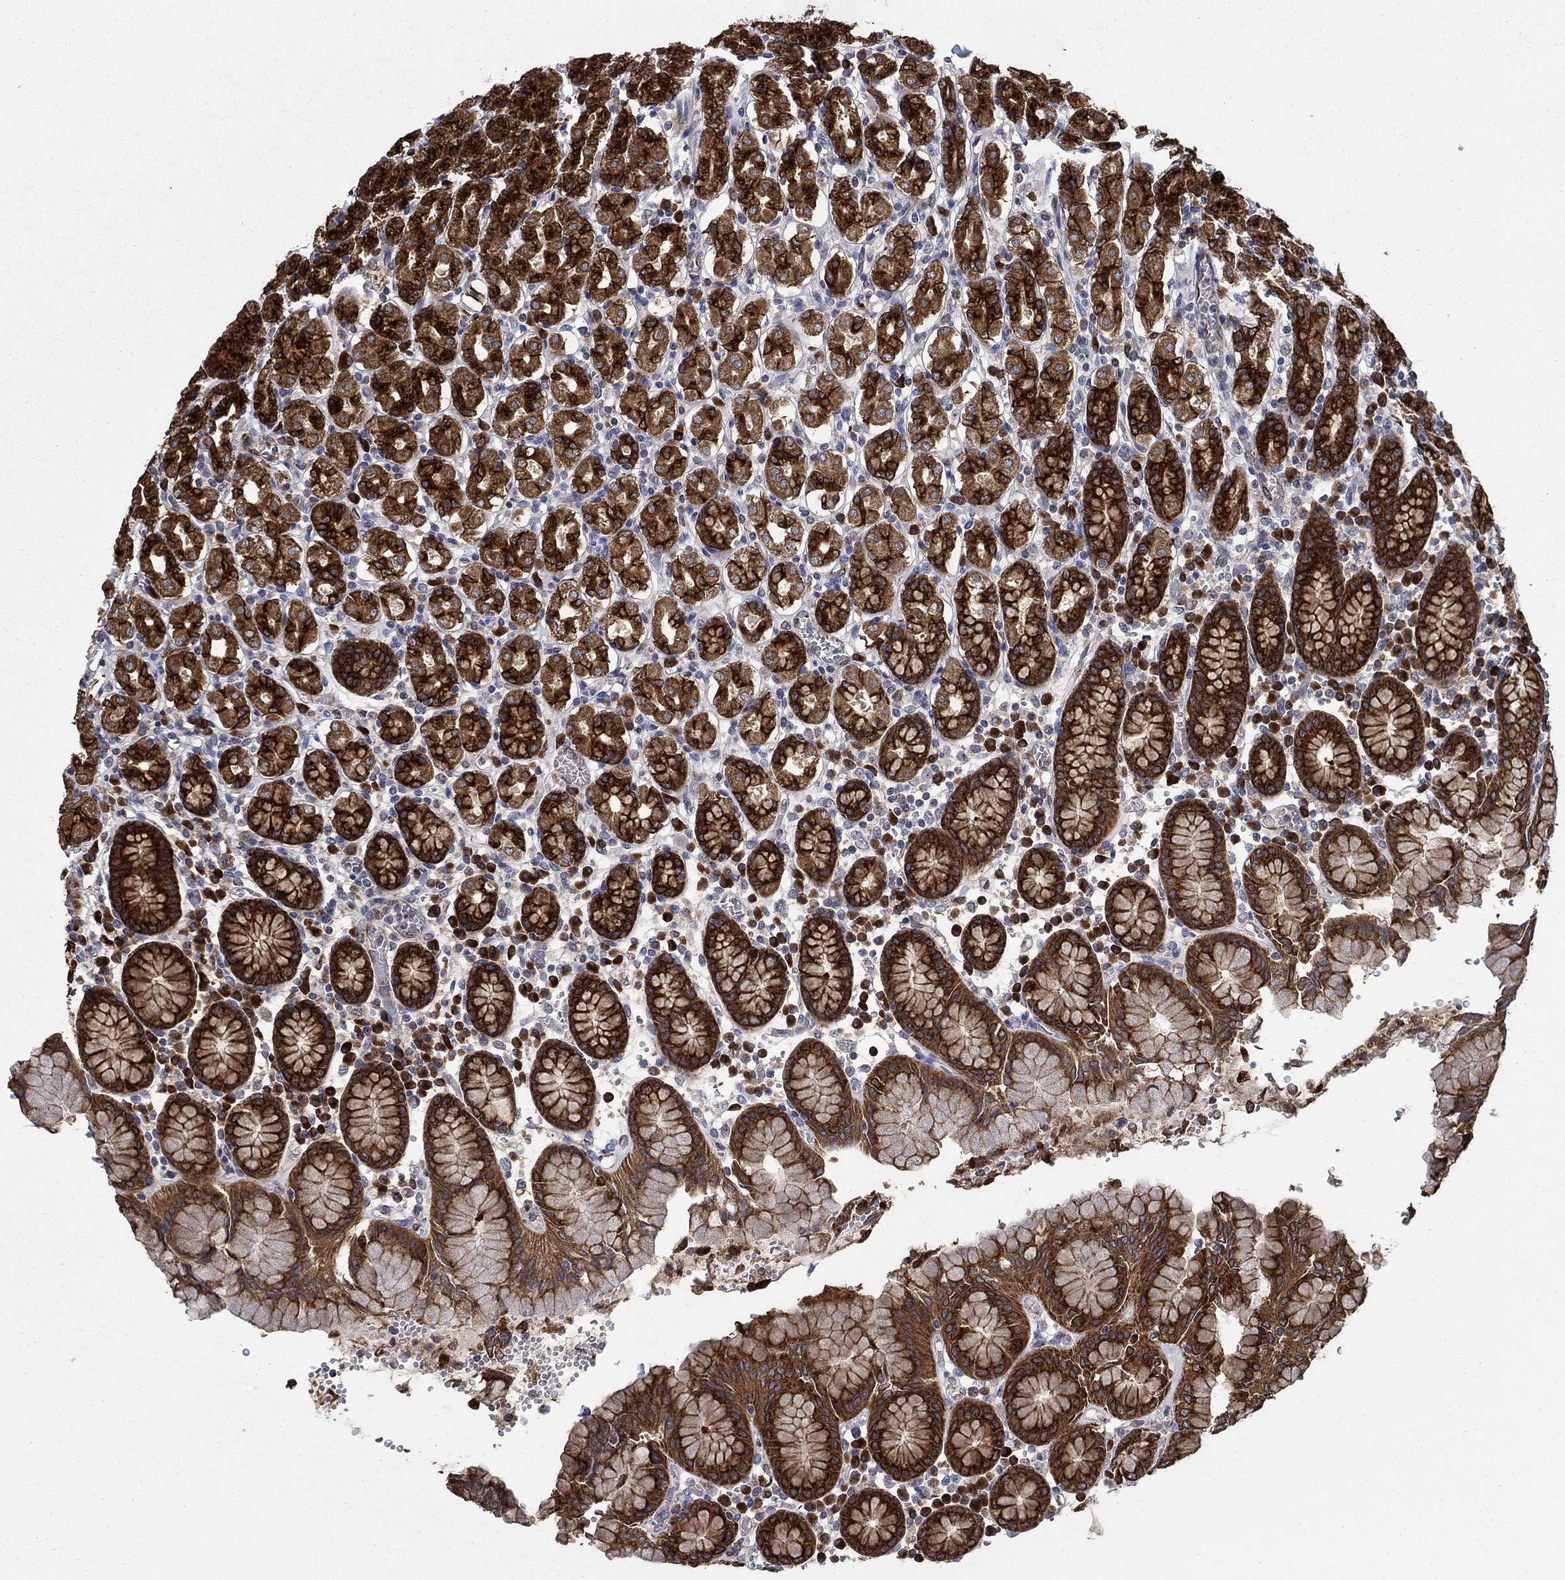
{"staining": {"intensity": "strong", "quantity": ">75%", "location": "cytoplasmic/membranous"}, "tissue": "stomach", "cell_type": "Glandular cells", "image_type": "normal", "snomed": [{"axis": "morphology", "description": "Normal tissue, NOS"}, {"axis": "topography", "description": "Stomach, upper"}, {"axis": "topography", "description": "Stomach"}], "caption": "A high-resolution micrograph shows IHC staining of unremarkable stomach, which exhibits strong cytoplasmic/membranous staining in about >75% of glandular cells.", "gene": "HID1", "patient": {"sex": "male", "age": 62}}